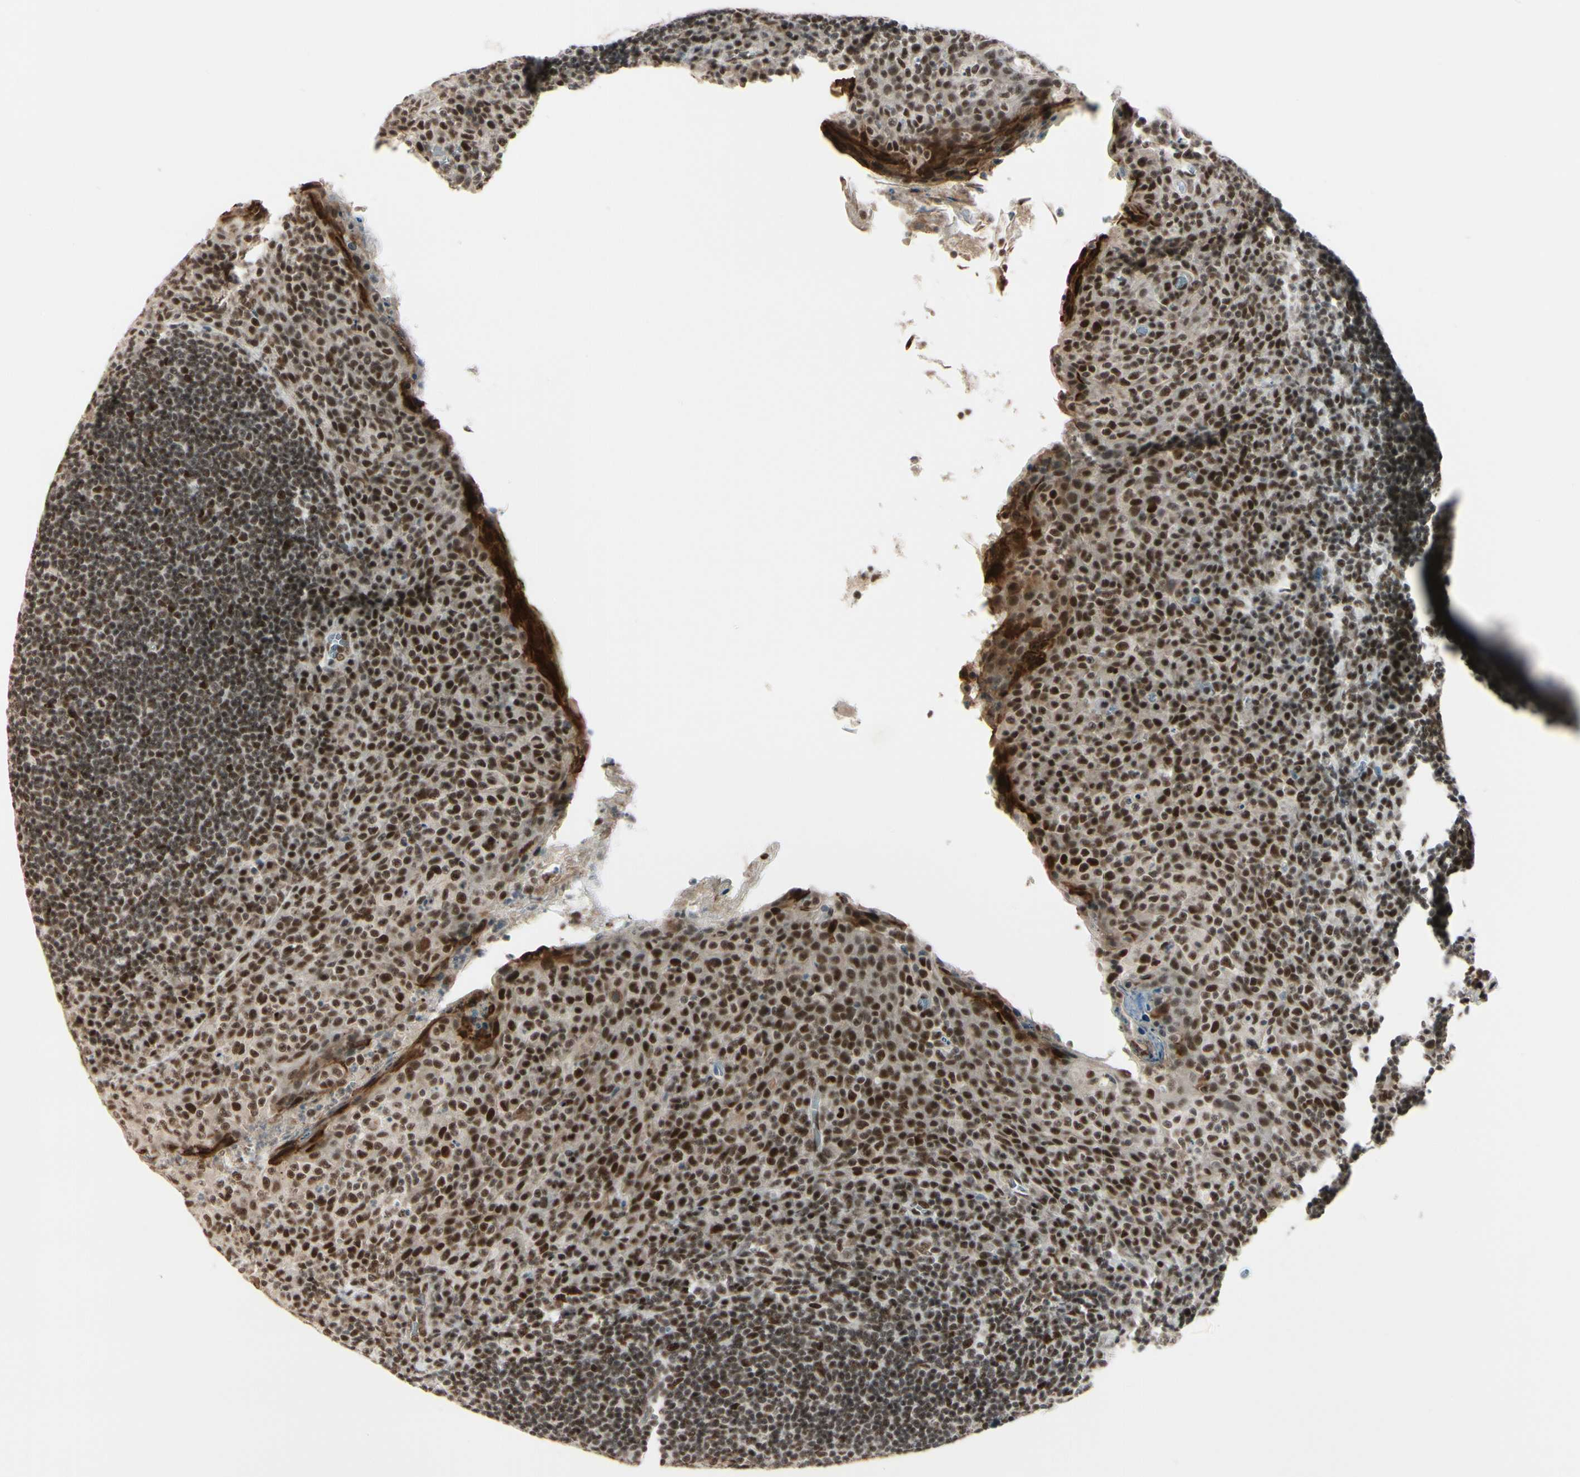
{"staining": {"intensity": "strong", "quantity": ">75%", "location": "nuclear"}, "tissue": "tonsil", "cell_type": "Germinal center cells", "image_type": "normal", "snomed": [{"axis": "morphology", "description": "Normal tissue, NOS"}, {"axis": "topography", "description": "Tonsil"}], "caption": "Strong nuclear protein expression is present in about >75% of germinal center cells in tonsil.", "gene": "CHAMP1", "patient": {"sex": "male", "age": 17}}